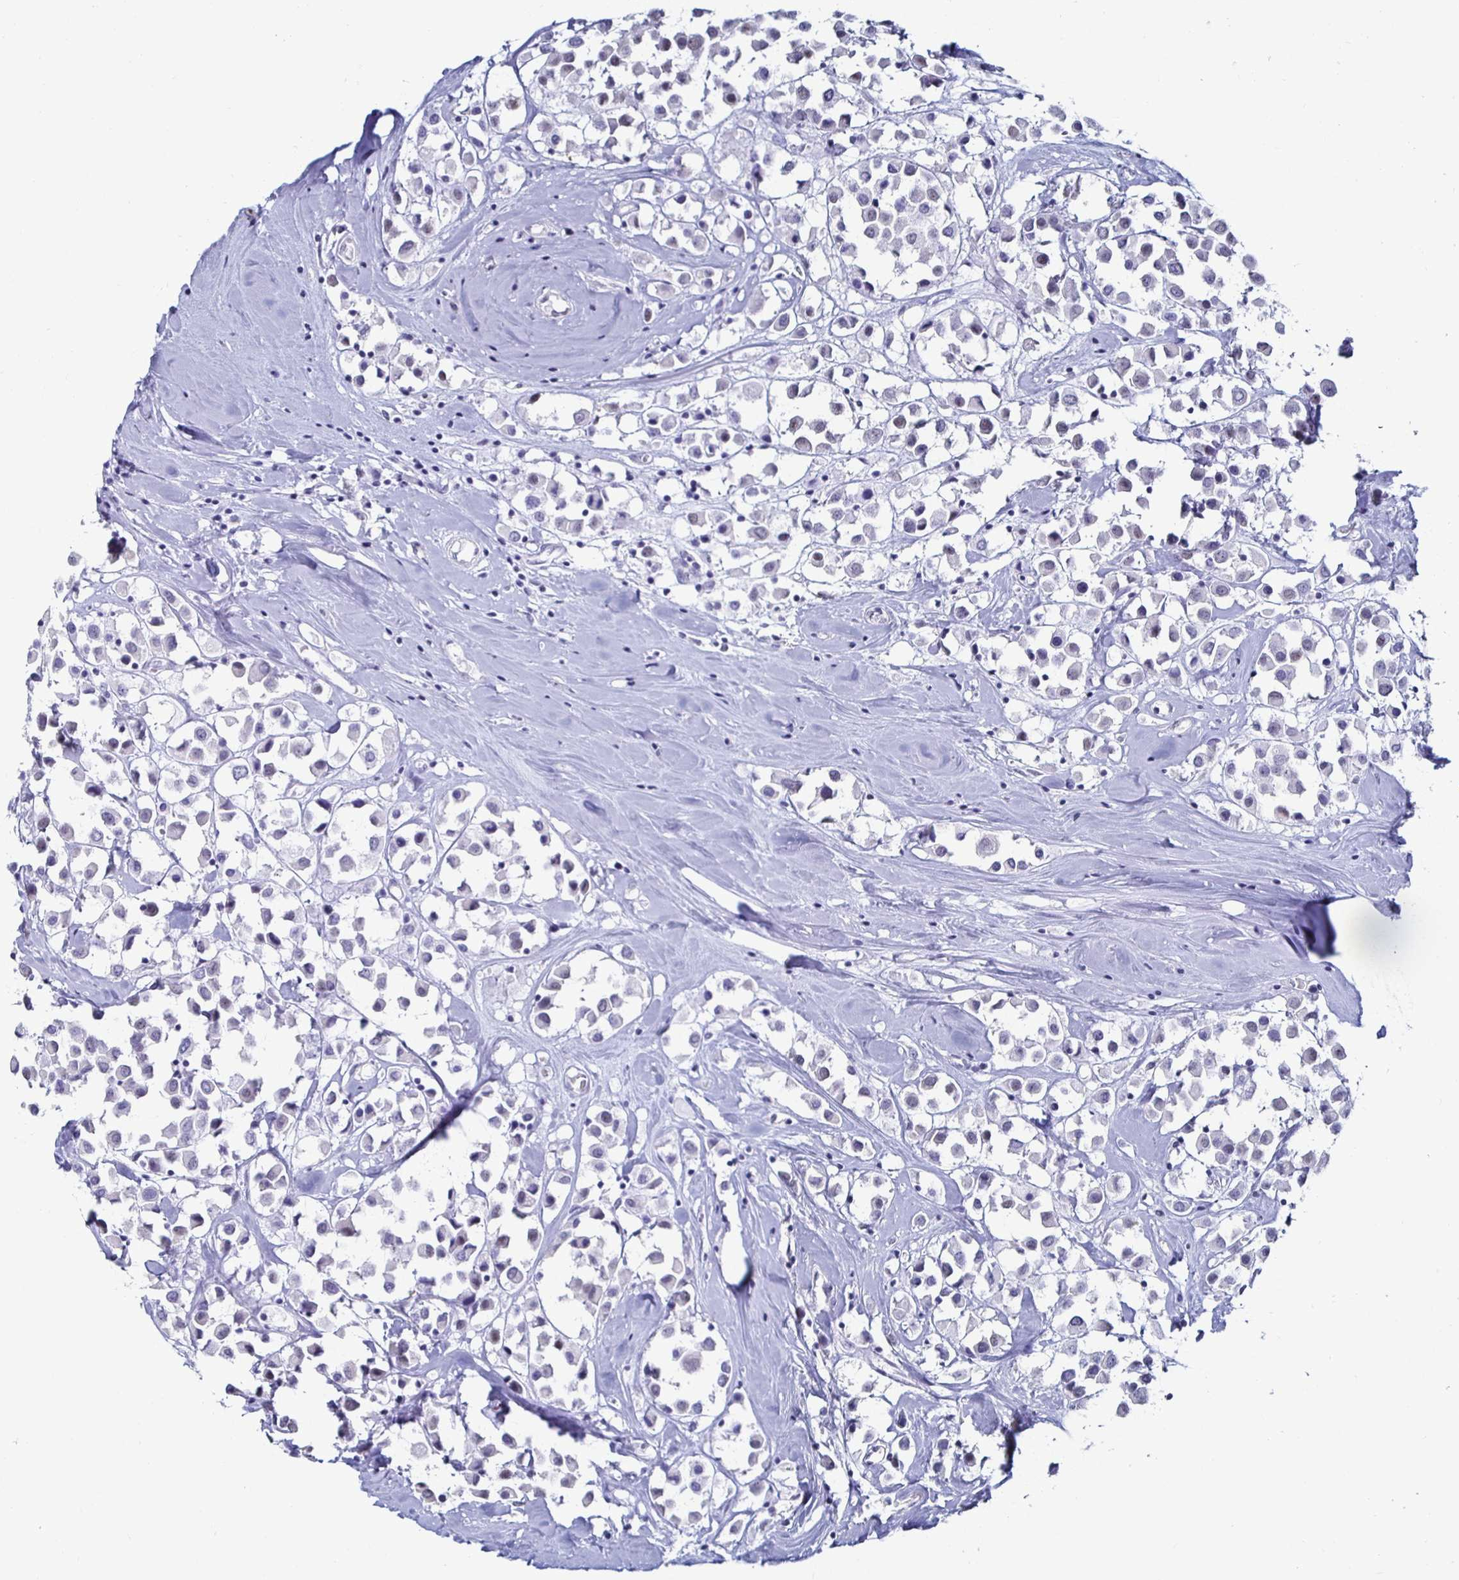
{"staining": {"intensity": "negative", "quantity": "none", "location": "none"}, "tissue": "breast cancer", "cell_type": "Tumor cells", "image_type": "cancer", "snomed": [{"axis": "morphology", "description": "Duct carcinoma"}, {"axis": "topography", "description": "Breast"}], "caption": "Tumor cells show no significant protein expression in breast cancer (infiltrating ductal carcinoma).", "gene": "DDX39B", "patient": {"sex": "female", "age": 61}}